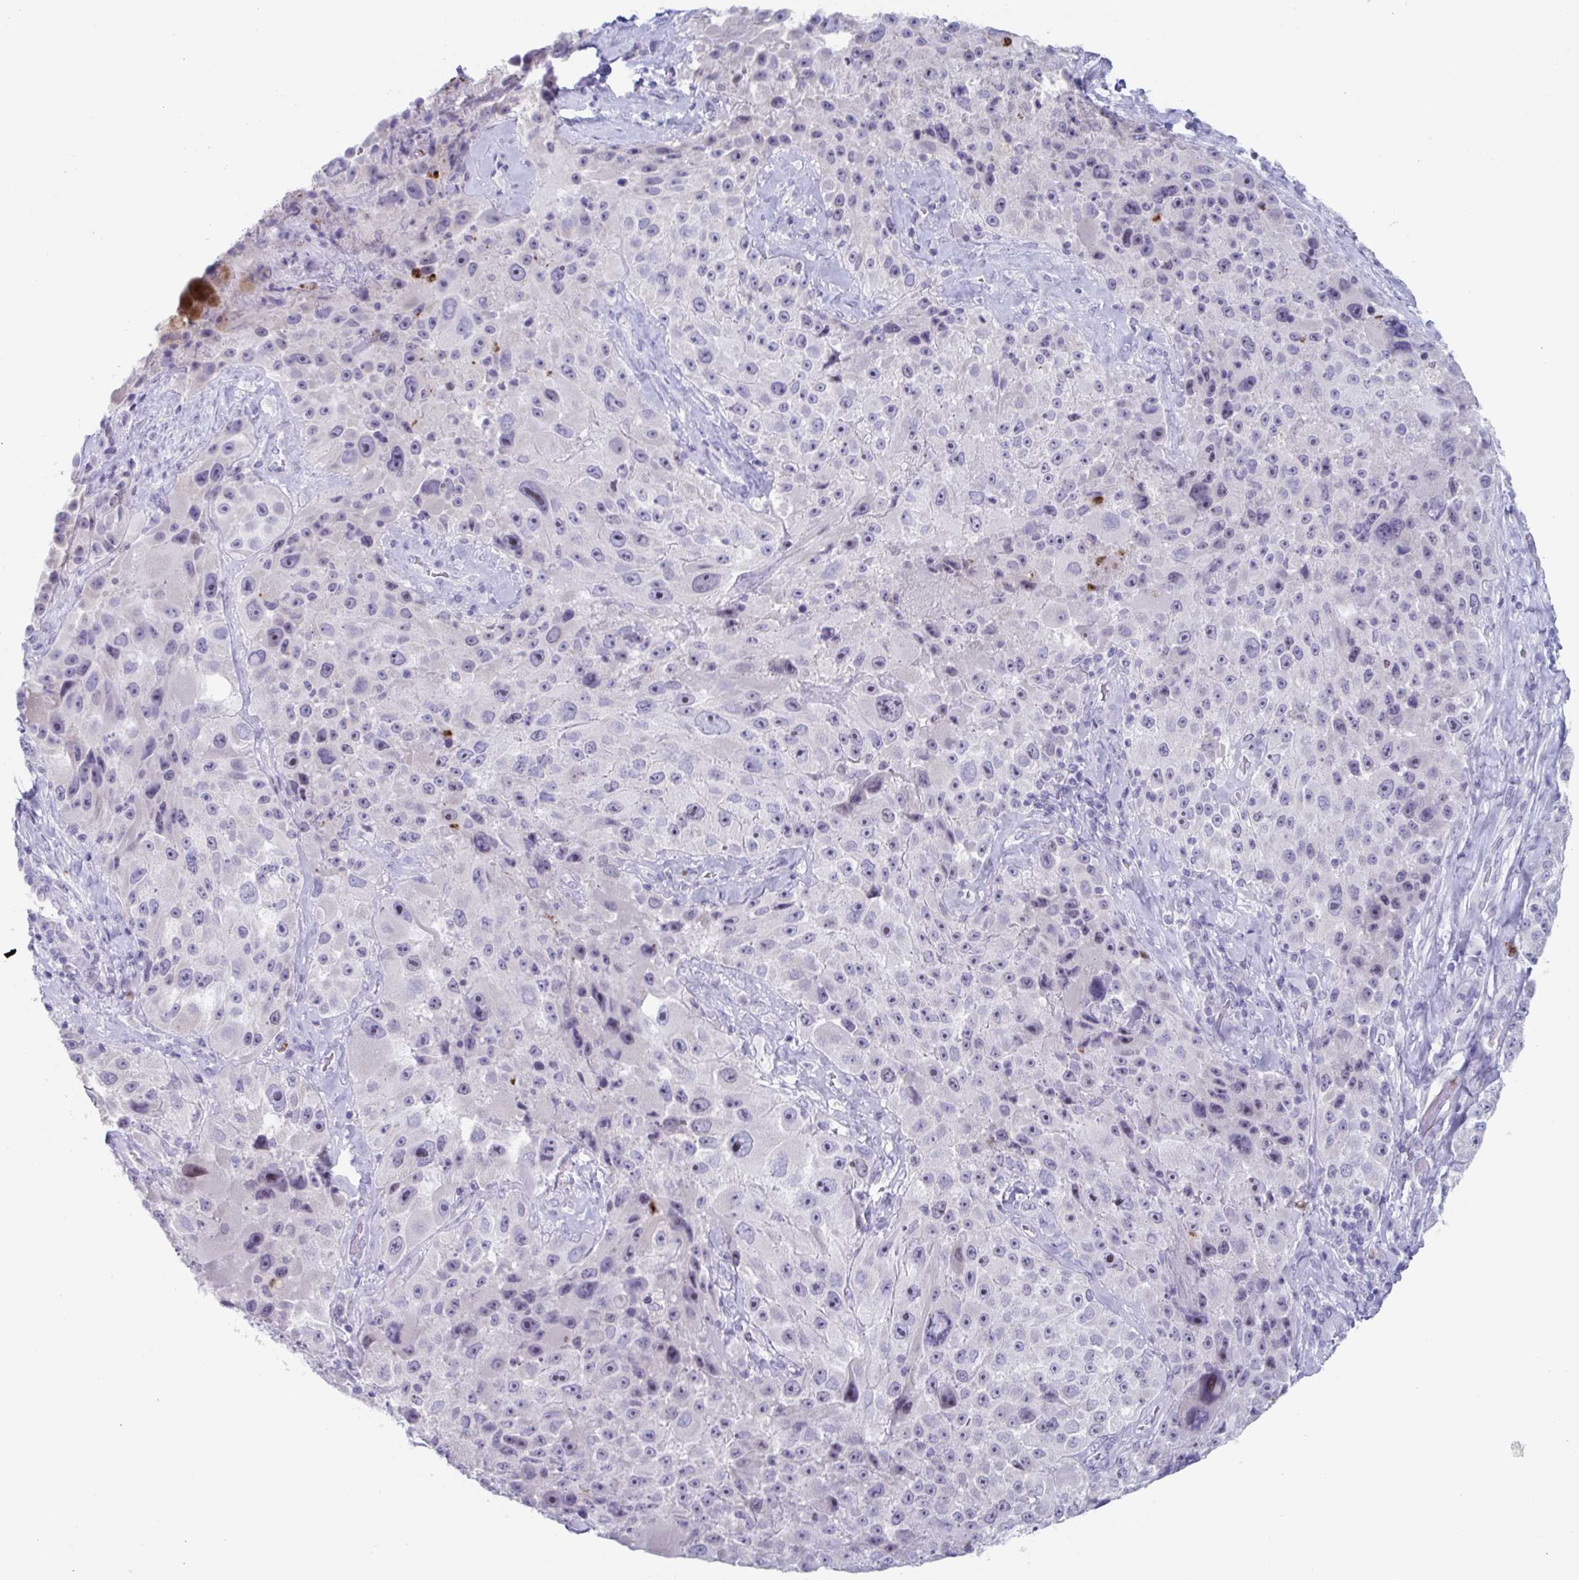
{"staining": {"intensity": "negative", "quantity": "none", "location": "none"}, "tissue": "melanoma", "cell_type": "Tumor cells", "image_type": "cancer", "snomed": [{"axis": "morphology", "description": "Malignant melanoma, Metastatic site"}, {"axis": "topography", "description": "Lymph node"}], "caption": "Human malignant melanoma (metastatic site) stained for a protein using IHC exhibits no expression in tumor cells.", "gene": "CYP4F11", "patient": {"sex": "male", "age": 62}}